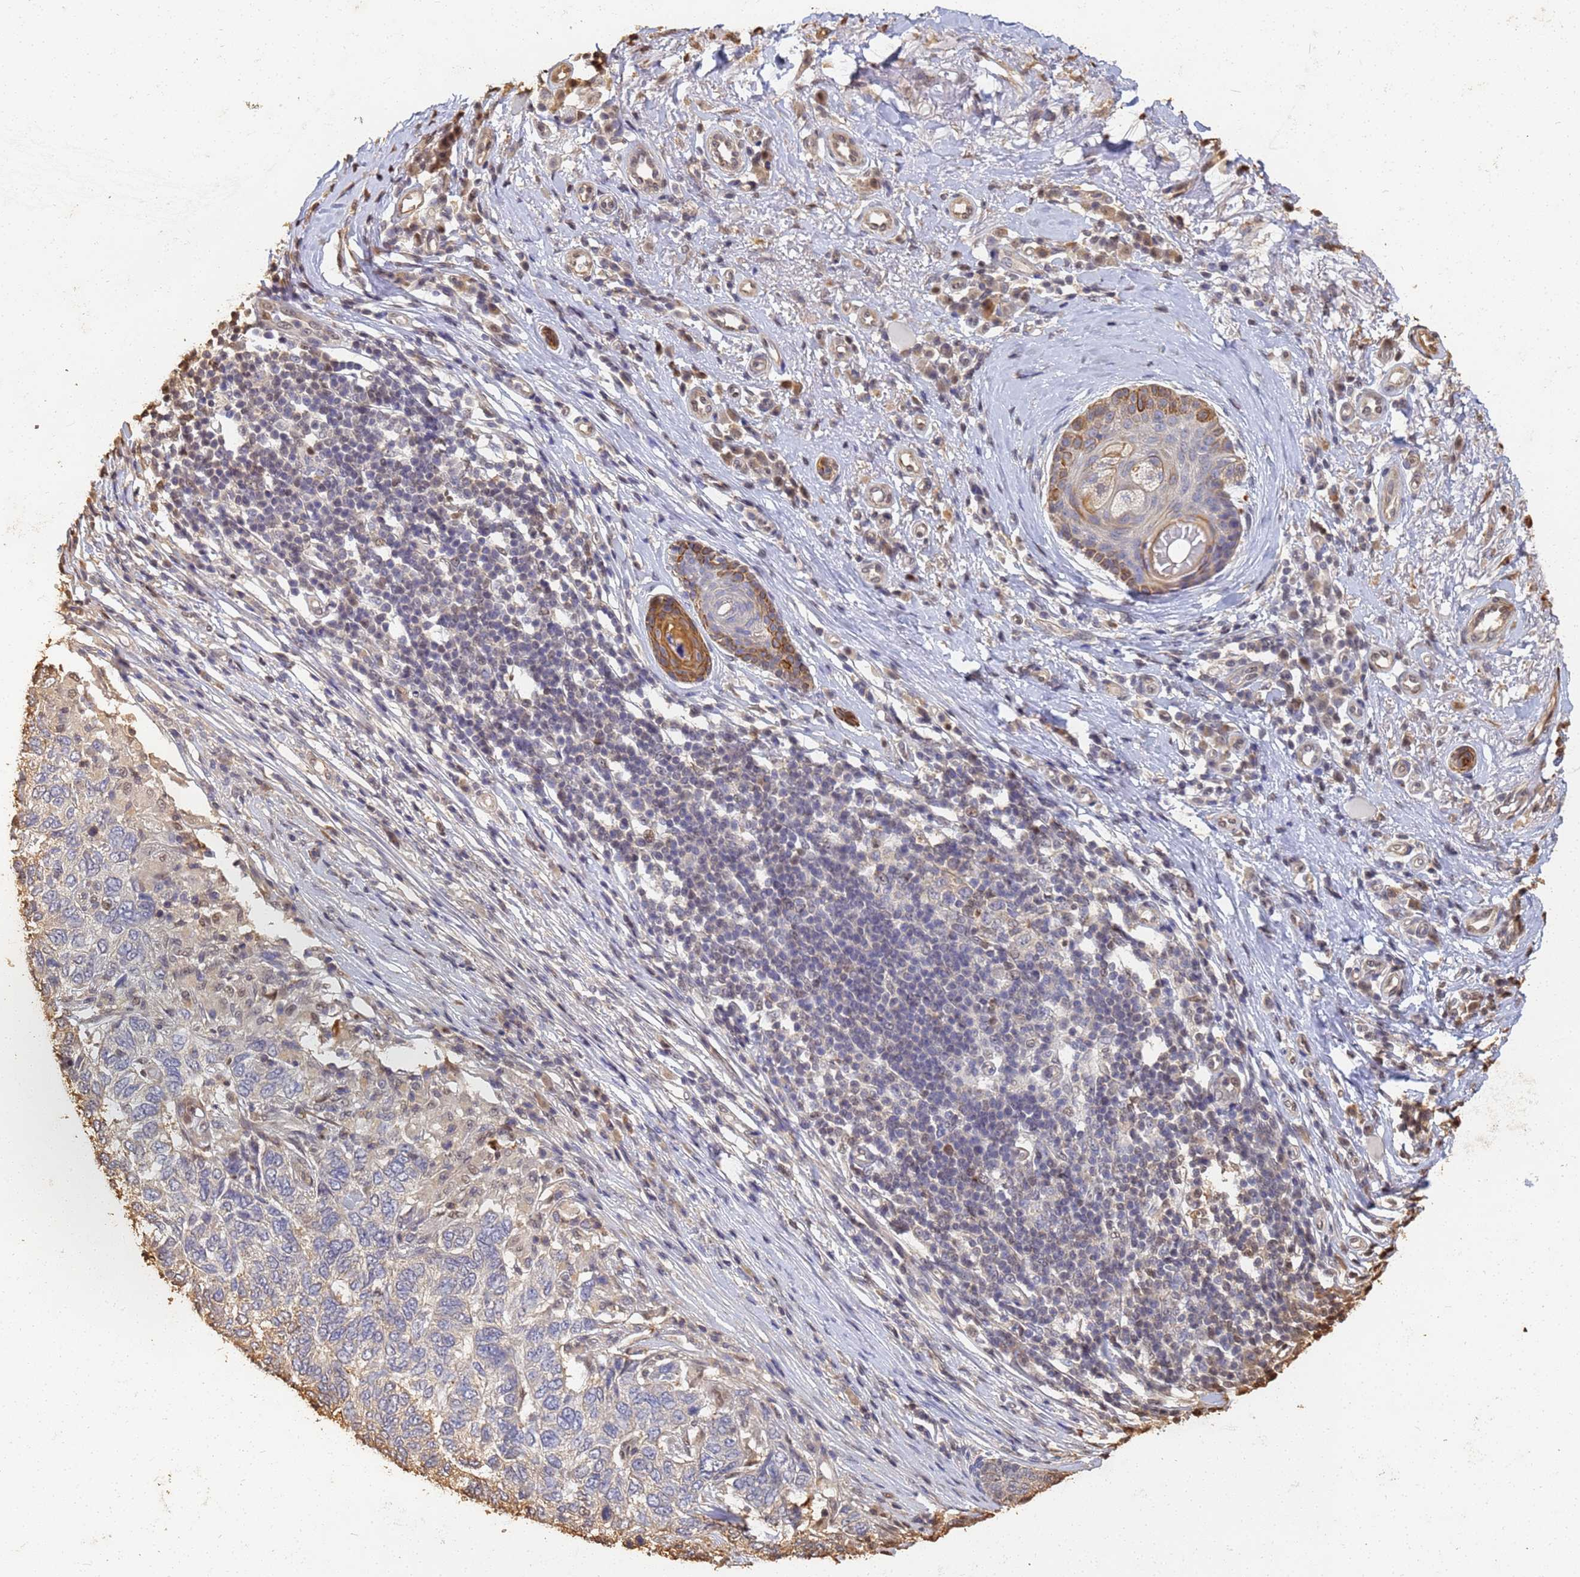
{"staining": {"intensity": "negative", "quantity": "none", "location": "none"}, "tissue": "skin cancer", "cell_type": "Tumor cells", "image_type": "cancer", "snomed": [{"axis": "morphology", "description": "Basal cell carcinoma"}, {"axis": "topography", "description": "Skin"}], "caption": "The micrograph reveals no staining of tumor cells in skin cancer (basal cell carcinoma).", "gene": "JAK2", "patient": {"sex": "female", "age": 65}}